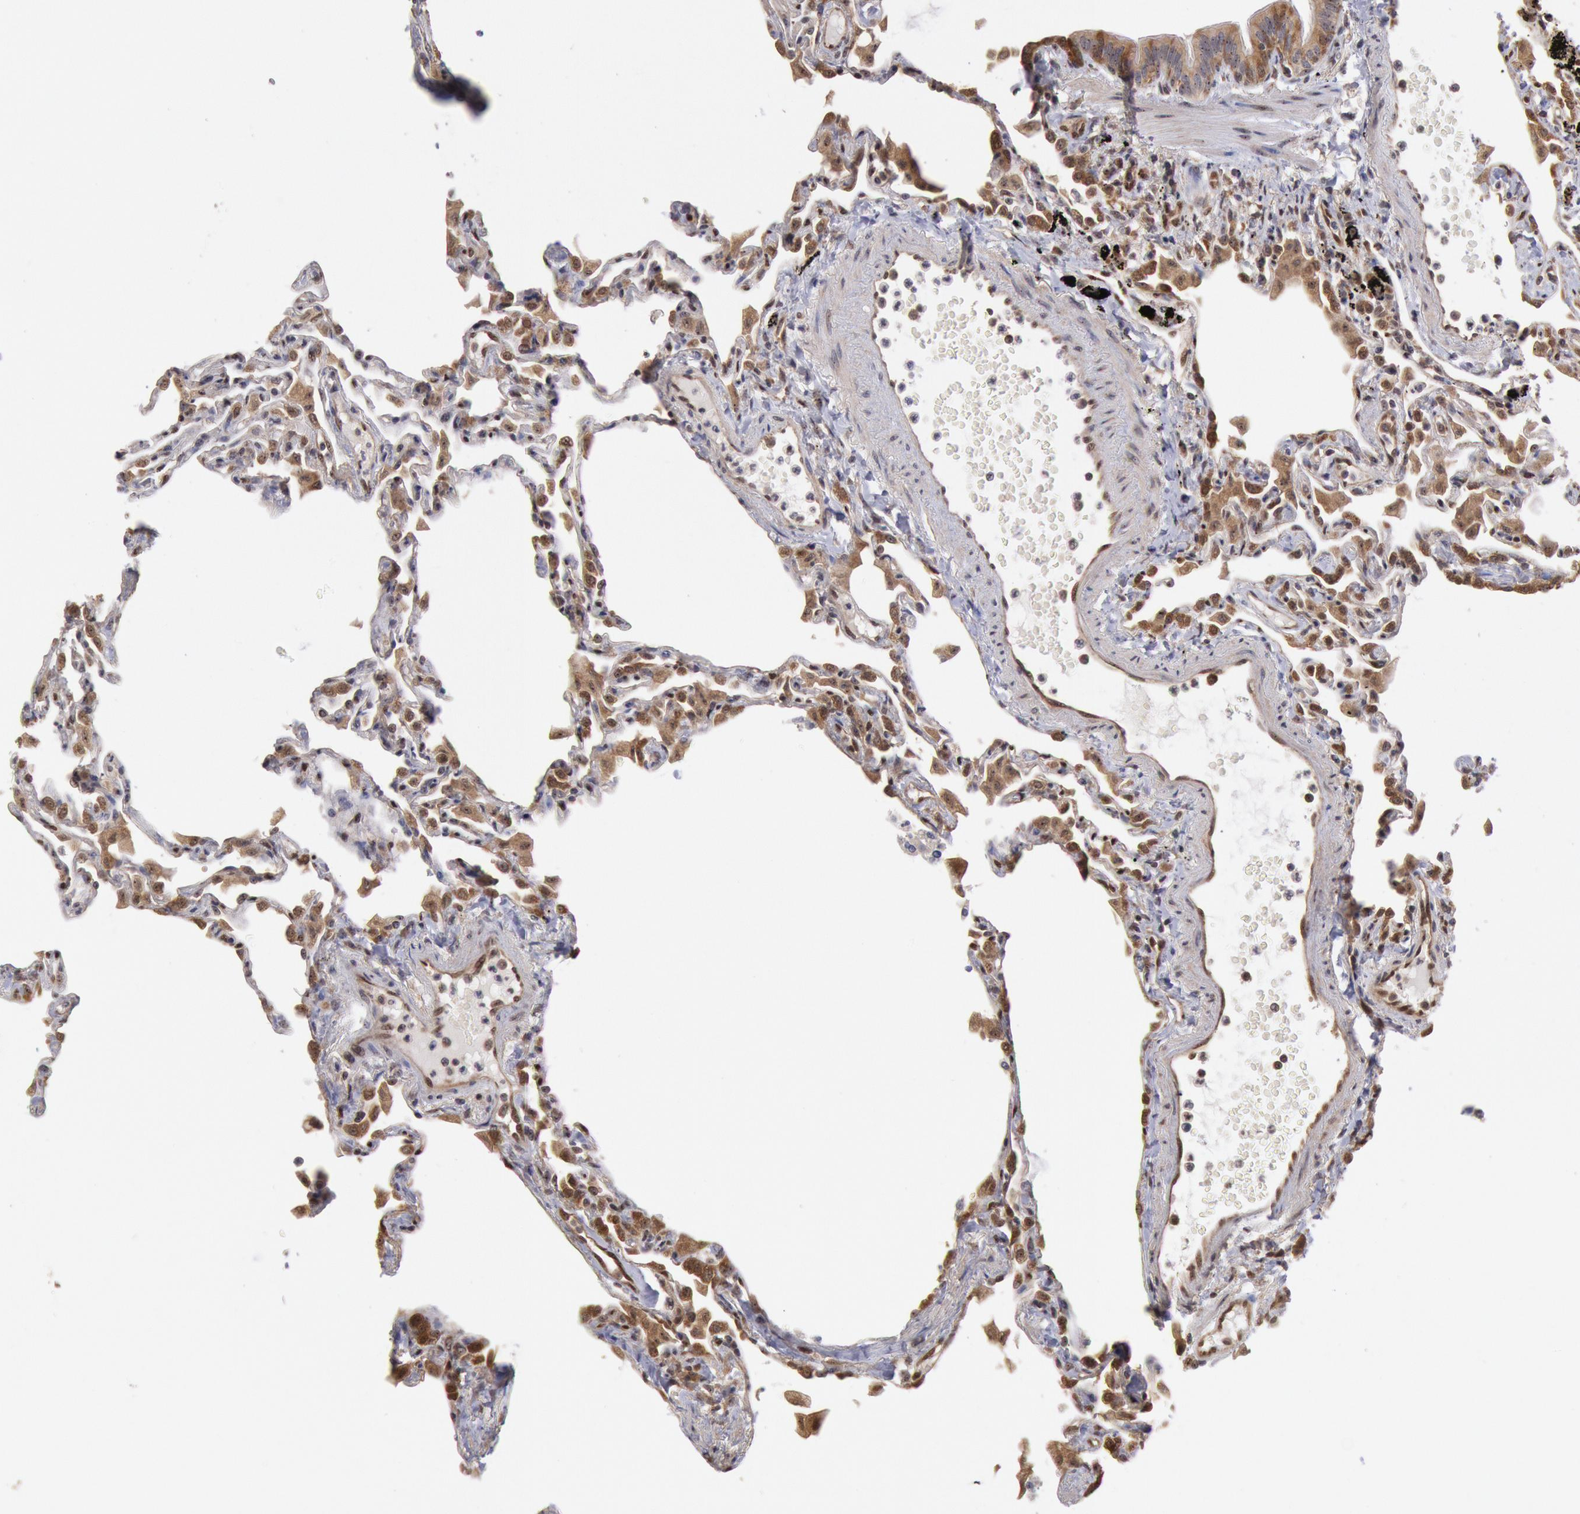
{"staining": {"intensity": "moderate", "quantity": "25%-75%", "location": "nuclear"}, "tissue": "lung", "cell_type": "Alveolar cells", "image_type": "normal", "snomed": [{"axis": "morphology", "description": "Normal tissue, NOS"}, {"axis": "topography", "description": "Lung"}], "caption": "Normal lung shows moderate nuclear staining in about 25%-75% of alveolar cells, visualized by immunohistochemistry.", "gene": "STX17", "patient": {"sex": "female", "age": 49}}